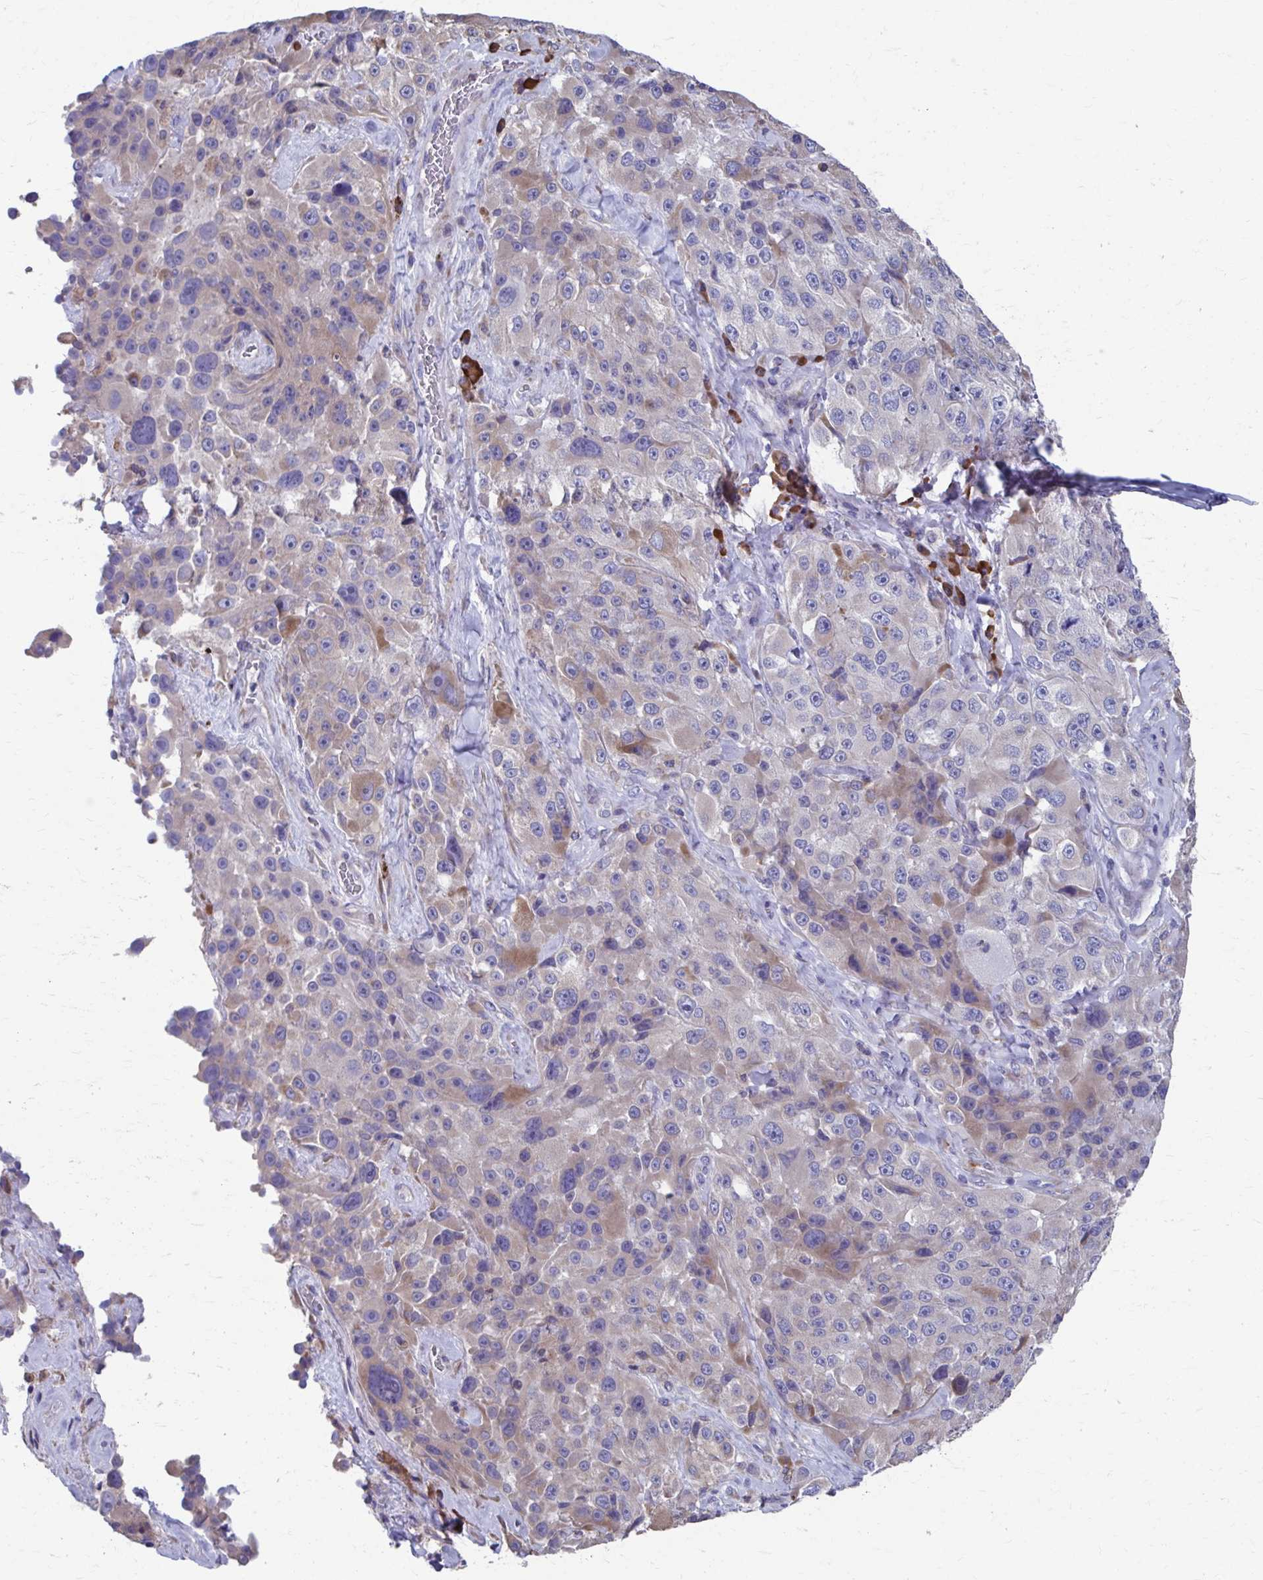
{"staining": {"intensity": "weak", "quantity": "25%-75%", "location": "cytoplasmic/membranous"}, "tissue": "melanoma", "cell_type": "Tumor cells", "image_type": "cancer", "snomed": [{"axis": "morphology", "description": "Malignant melanoma, Metastatic site"}, {"axis": "topography", "description": "Lymph node"}], "caption": "A high-resolution micrograph shows IHC staining of melanoma, which demonstrates weak cytoplasmic/membranous positivity in approximately 25%-75% of tumor cells.", "gene": "FKBP2", "patient": {"sex": "male", "age": 62}}